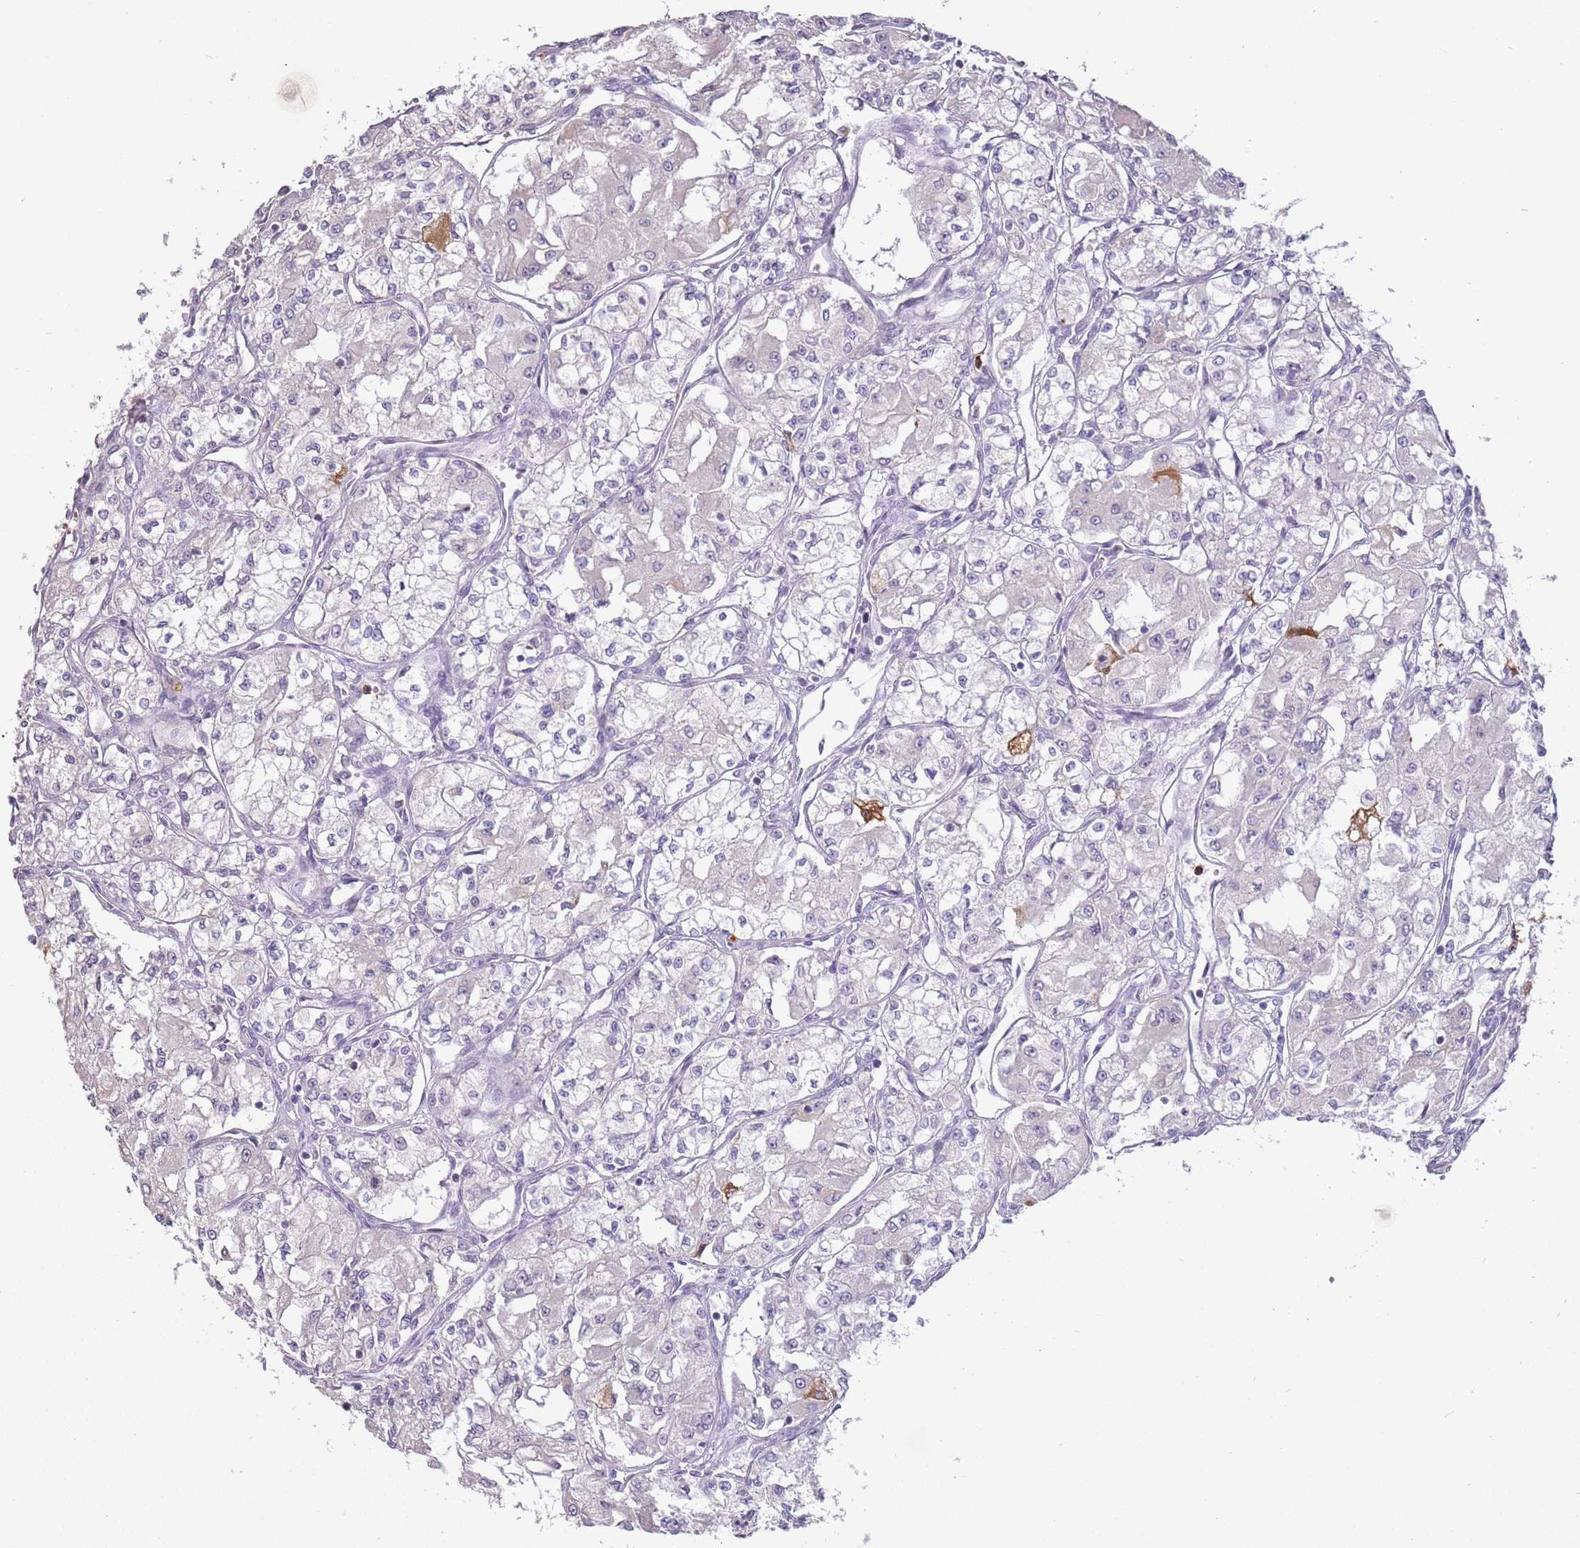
{"staining": {"intensity": "negative", "quantity": "none", "location": "none"}, "tissue": "renal cancer", "cell_type": "Tumor cells", "image_type": "cancer", "snomed": [{"axis": "morphology", "description": "Adenocarcinoma, NOS"}, {"axis": "topography", "description": "Kidney"}], "caption": "High magnification brightfield microscopy of renal cancer (adenocarcinoma) stained with DAB (brown) and counterstained with hematoxylin (blue): tumor cells show no significant positivity.", "gene": "P2RY13", "patient": {"sex": "male", "age": 59}}